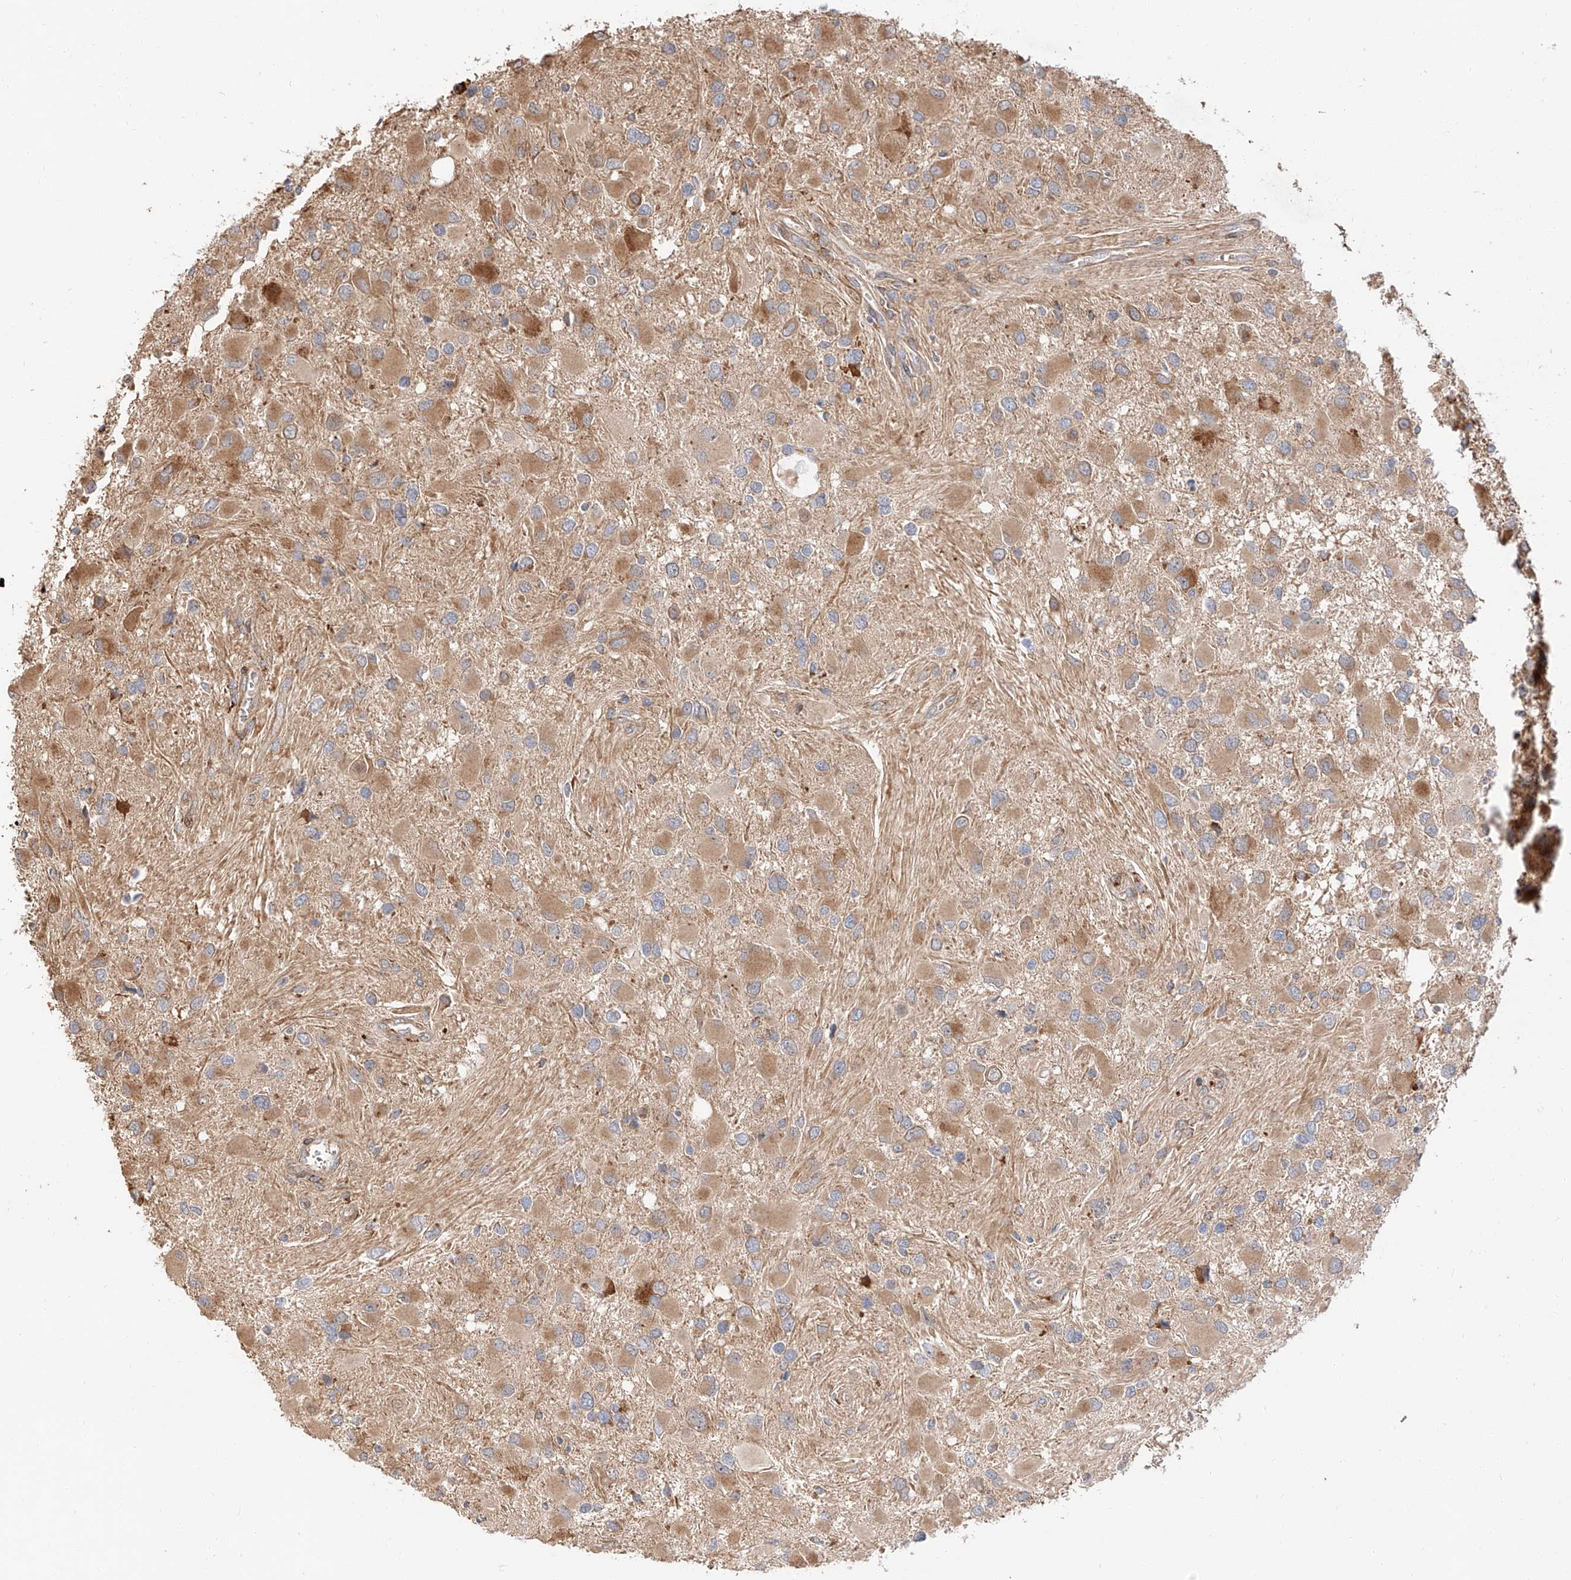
{"staining": {"intensity": "moderate", "quantity": "25%-75%", "location": "cytoplasmic/membranous"}, "tissue": "glioma", "cell_type": "Tumor cells", "image_type": "cancer", "snomed": [{"axis": "morphology", "description": "Glioma, malignant, High grade"}, {"axis": "topography", "description": "Brain"}], "caption": "A brown stain highlights moderate cytoplasmic/membranous staining of a protein in high-grade glioma (malignant) tumor cells.", "gene": "DIRAS3", "patient": {"sex": "male", "age": 53}}